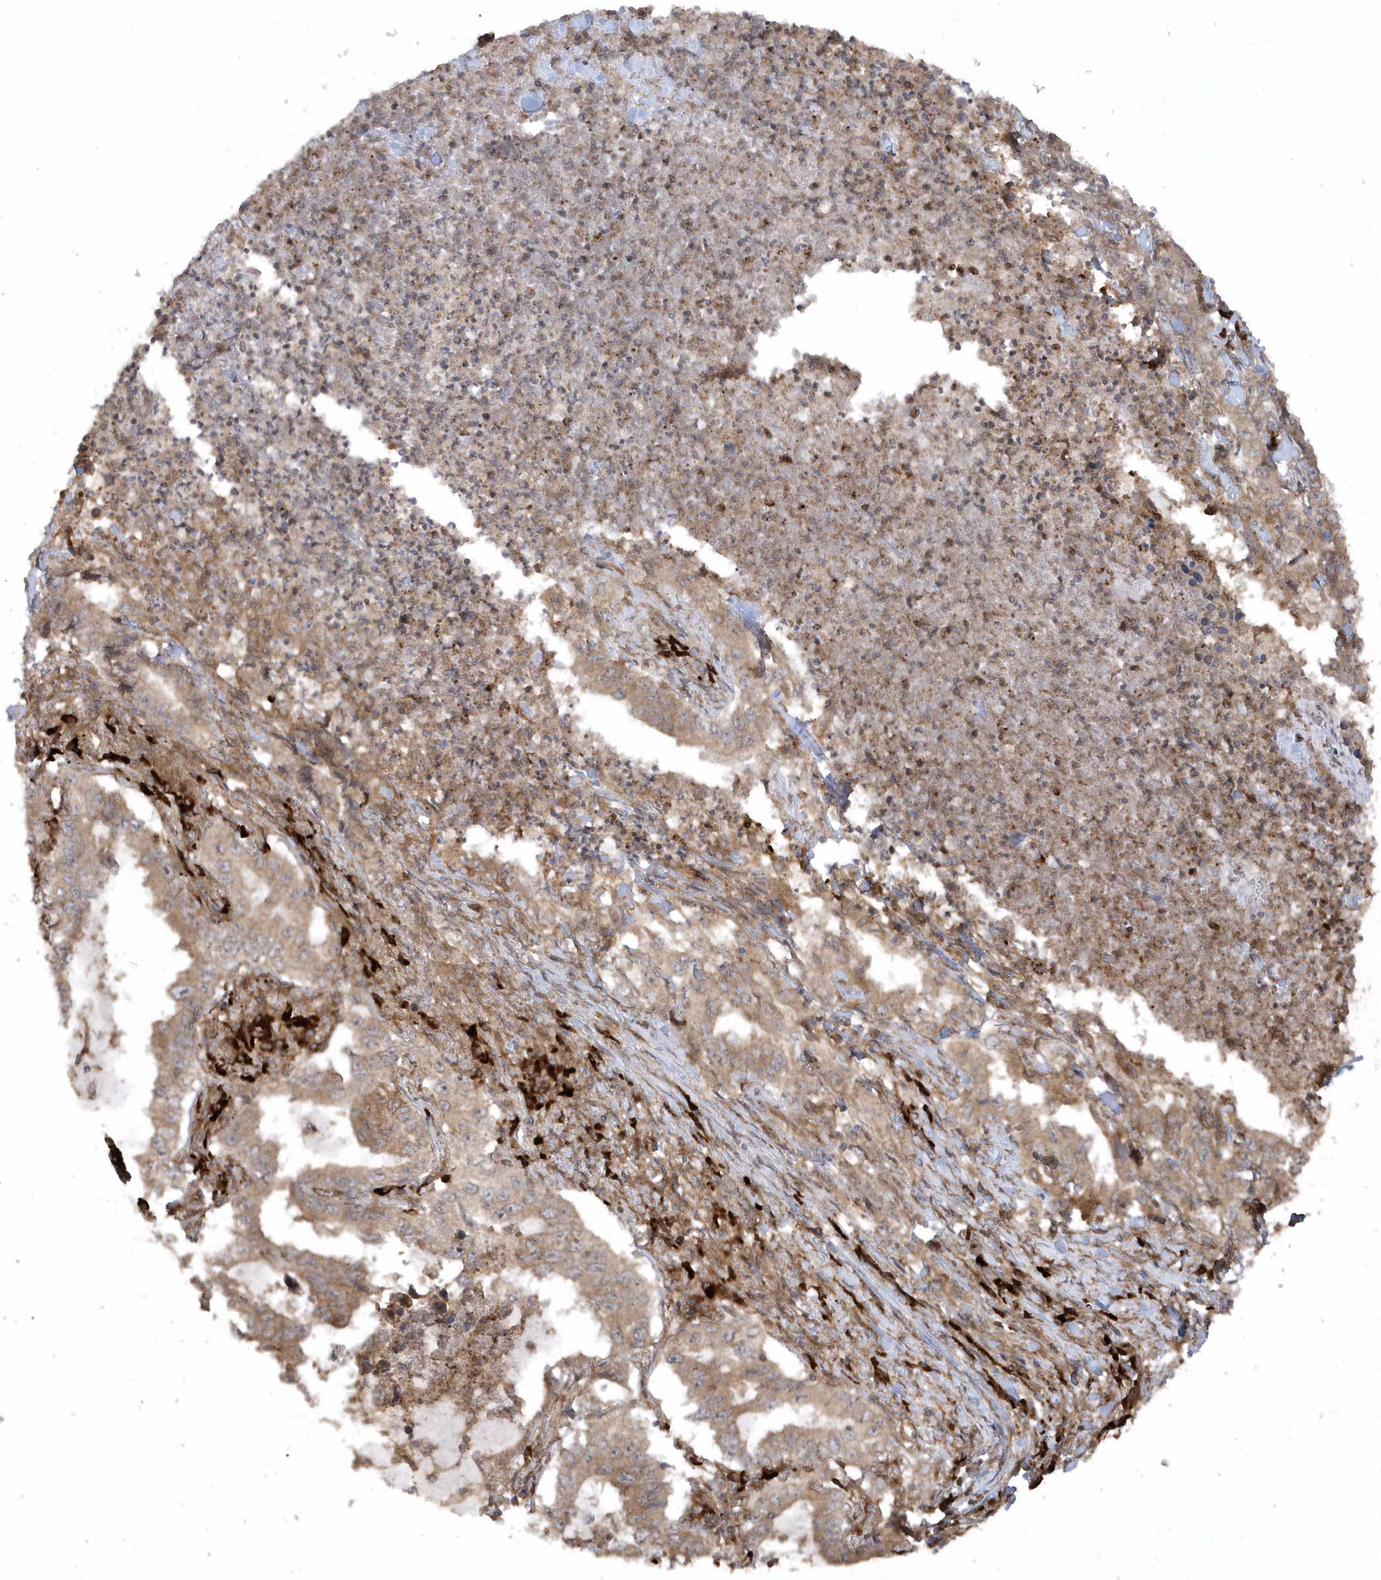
{"staining": {"intensity": "moderate", "quantity": ">75%", "location": "cytoplasmic/membranous"}, "tissue": "lung cancer", "cell_type": "Tumor cells", "image_type": "cancer", "snomed": [{"axis": "morphology", "description": "Adenocarcinoma, NOS"}, {"axis": "topography", "description": "Lung"}], "caption": "DAB (3,3'-diaminobenzidine) immunohistochemical staining of human lung cancer displays moderate cytoplasmic/membranous protein staining in approximately >75% of tumor cells.", "gene": "HERPUD1", "patient": {"sex": "female", "age": 51}}